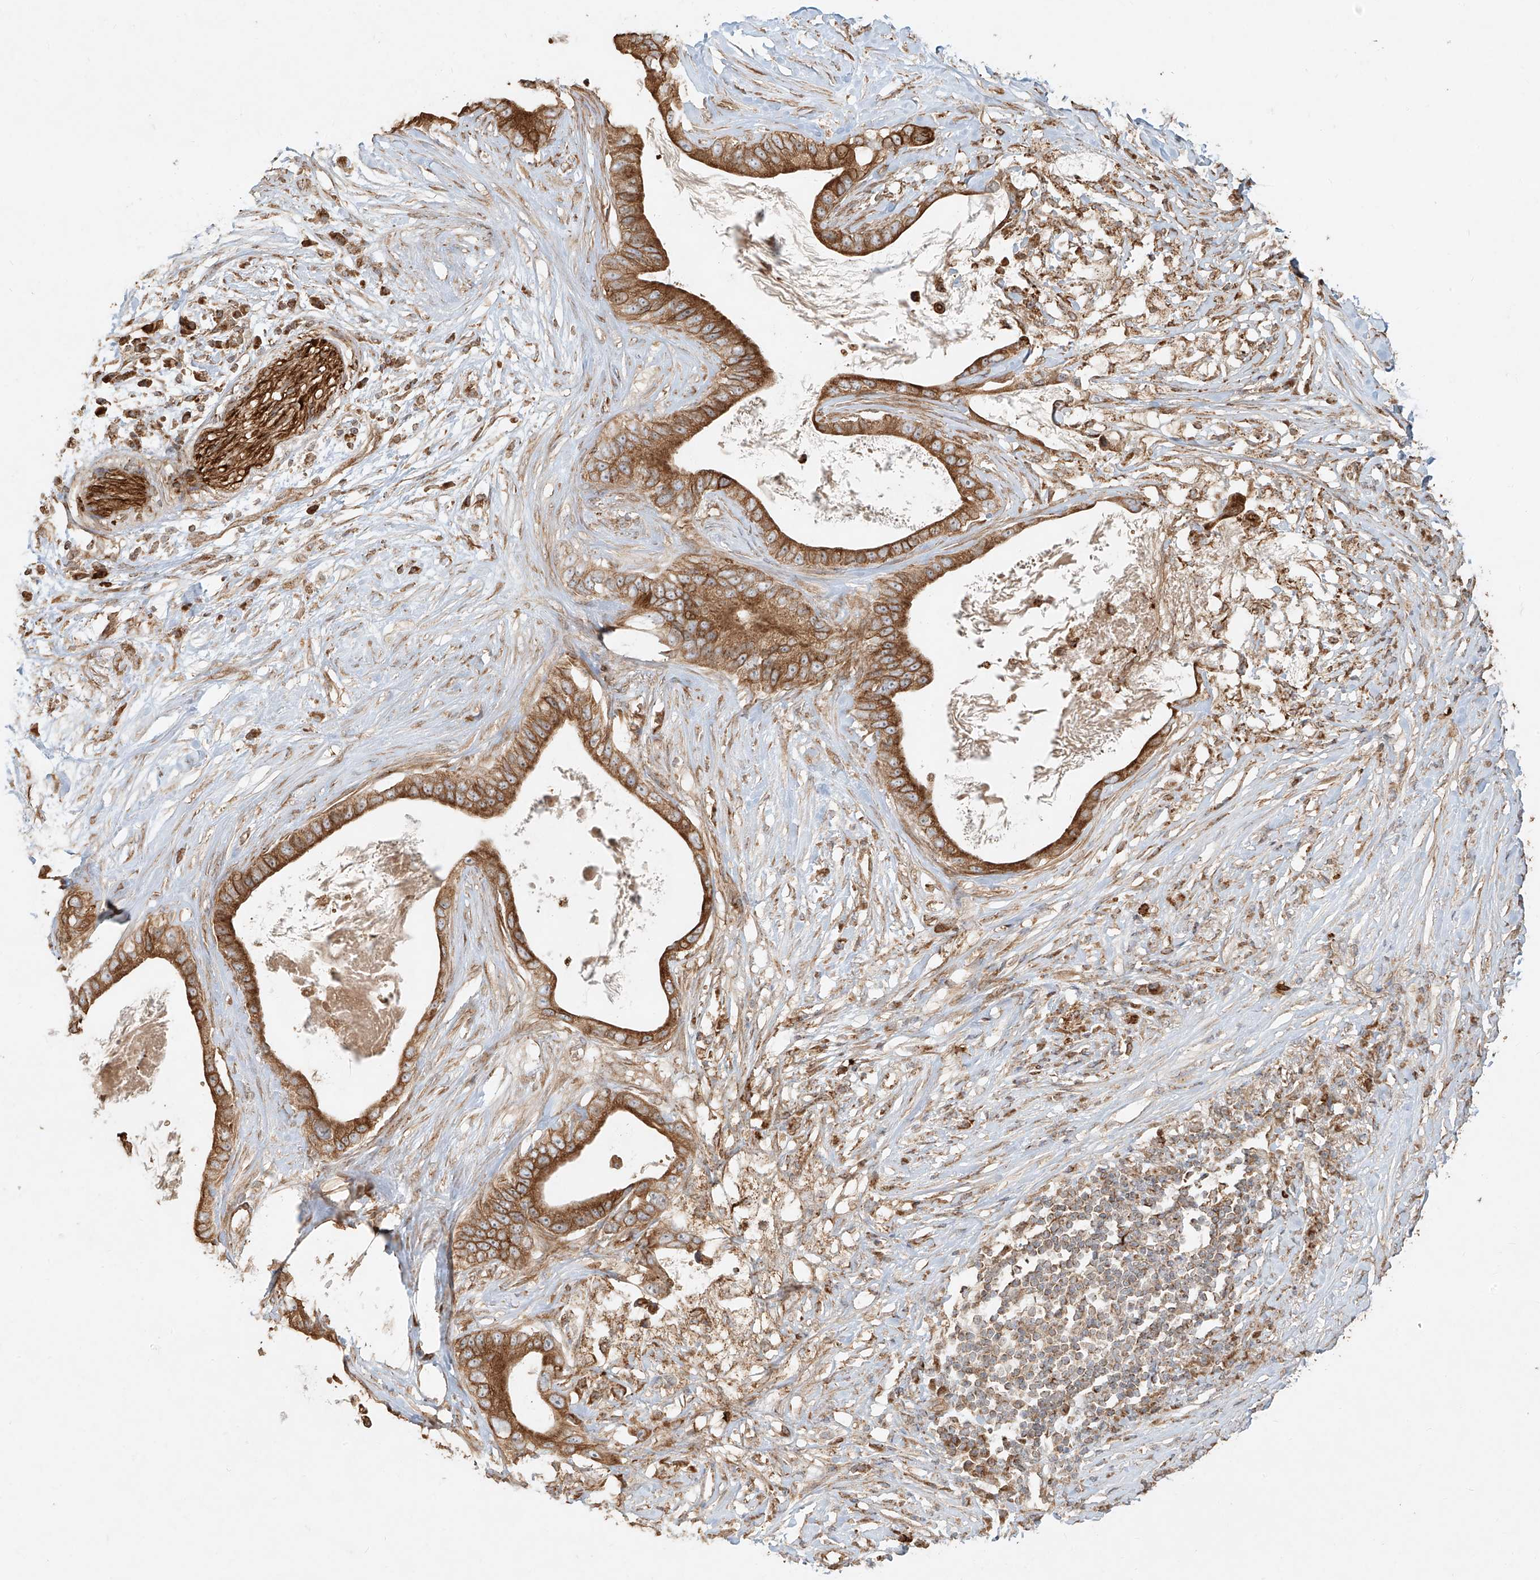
{"staining": {"intensity": "moderate", "quantity": ">75%", "location": "cytoplasmic/membranous"}, "tissue": "pancreatic cancer", "cell_type": "Tumor cells", "image_type": "cancer", "snomed": [{"axis": "morphology", "description": "Adenocarcinoma, NOS"}, {"axis": "topography", "description": "Pancreas"}], "caption": "Protein staining of adenocarcinoma (pancreatic) tissue shows moderate cytoplasmic/membranous expression in about >75% of tumor cells.", "gene": "EFNB1", "patient": {"sex": "male", "age": 77}}